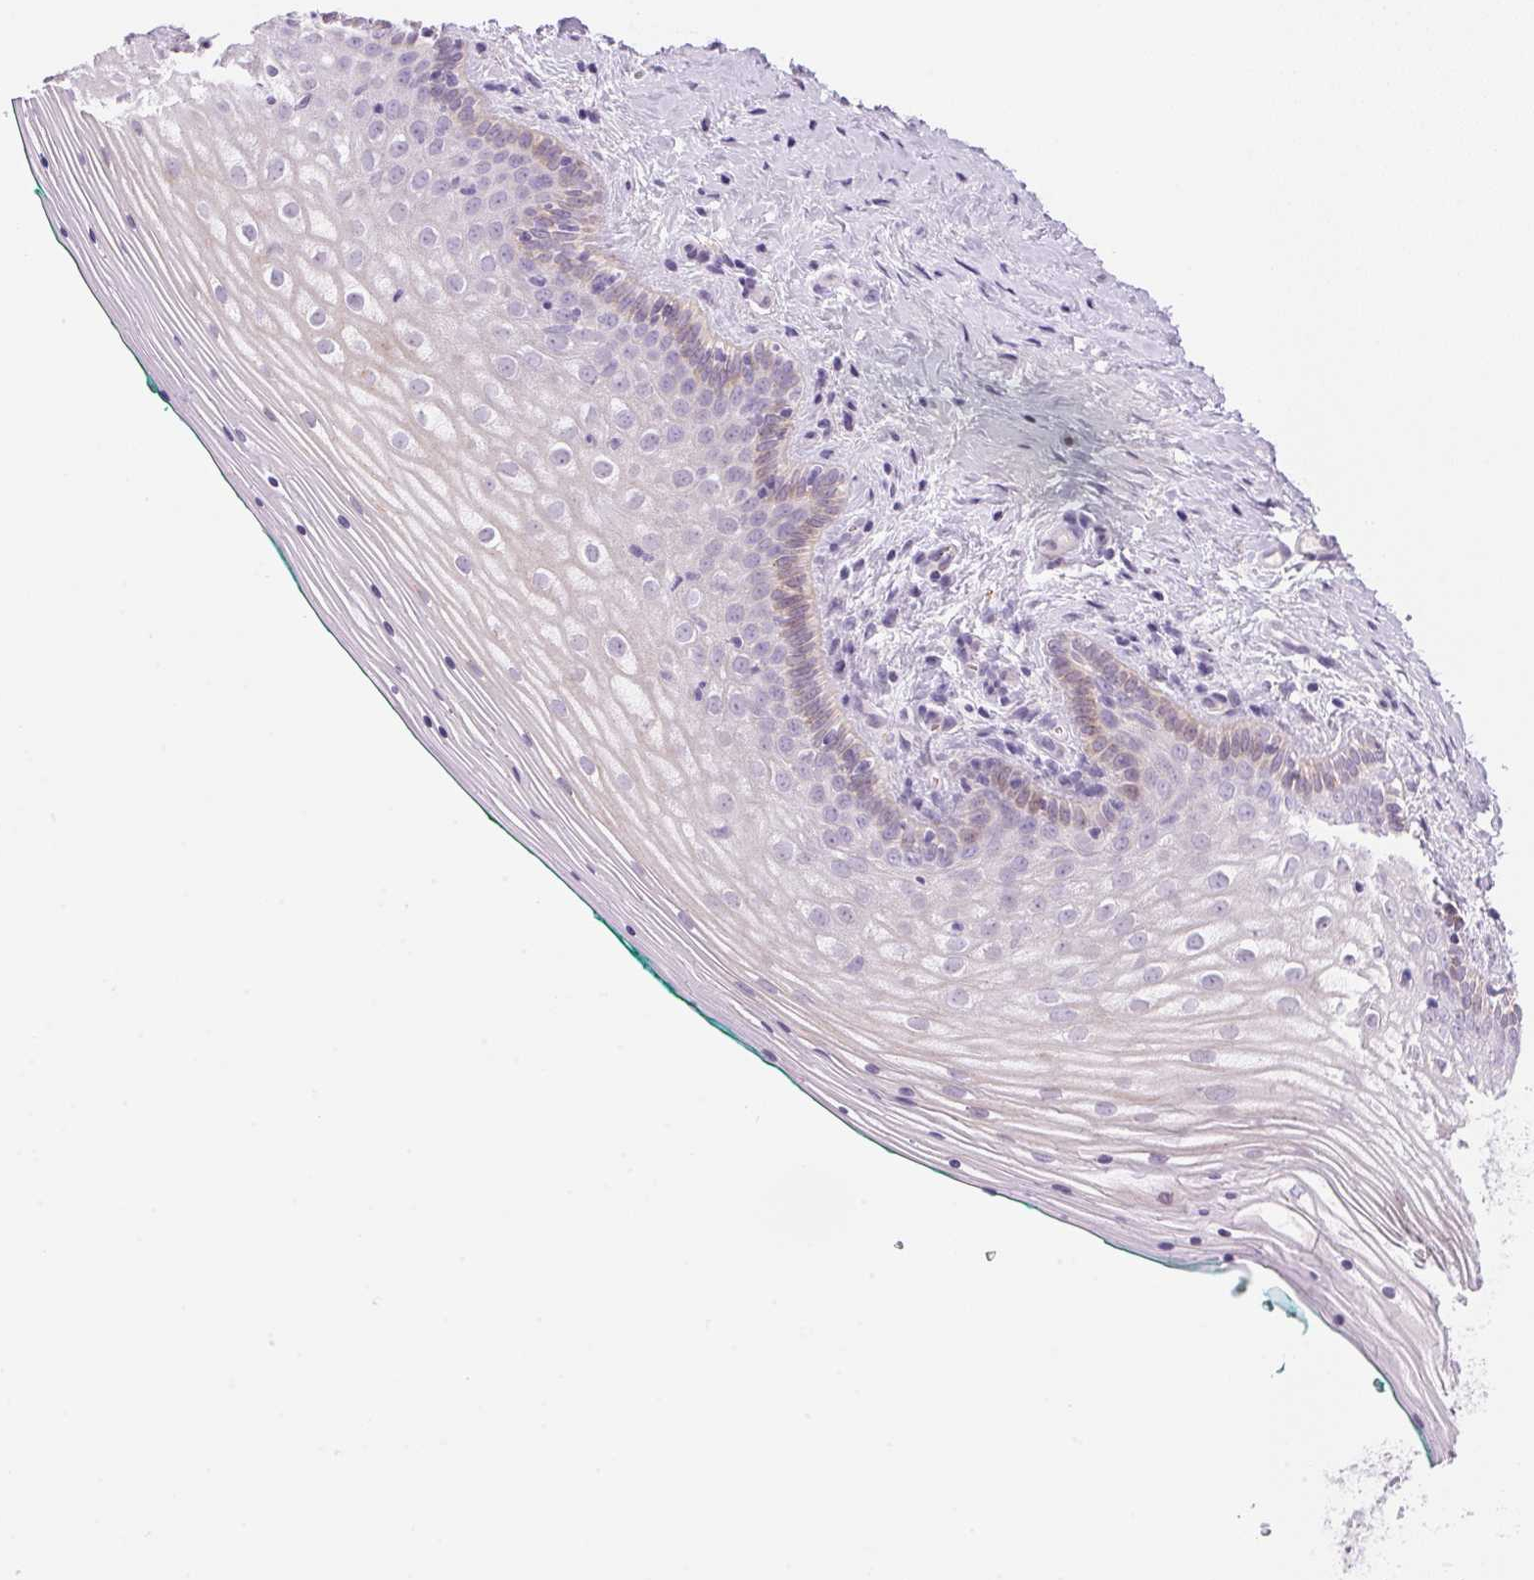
{"staining": {"intensity": "weak", "quantity": "<25%", "location": "cytoplasmic/membranous"}, "tissue": "vagina", "cell_type": "Squamous epithelial cells", "image_type": "normal", "snomed": [{"axis": "morphology", "description": "Normal tissue, NOS"}, {"axis": "topography", "description": "Vagina"}], "caption": "Squamous epithelial cells show no significant protein staining in benign vagina.", "gene": "TEKT1", "patient": {"sex": "female", "age": 45}}